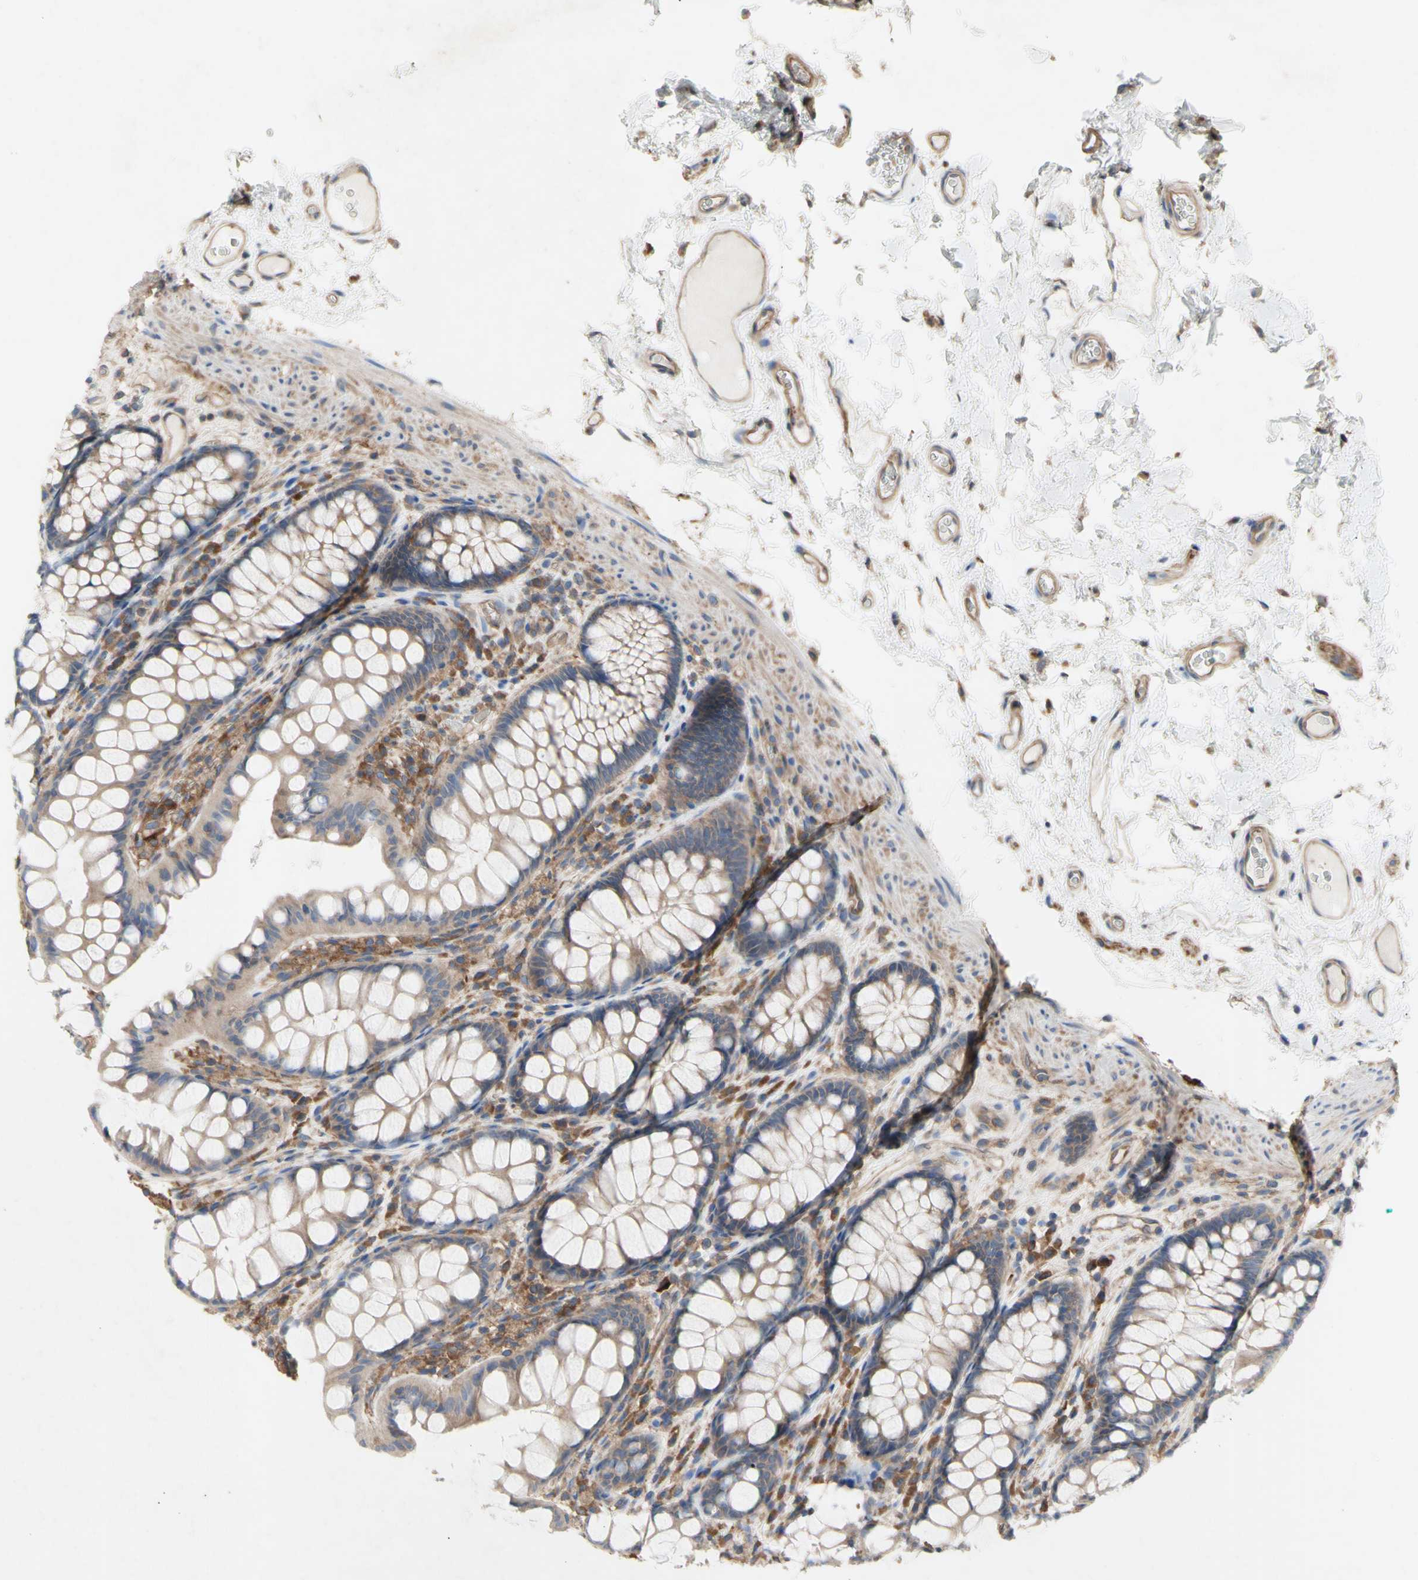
{"staining": {"intensity": "moderate", "quantity": ">75%", "location": "cytoplasmic/membranous"}, "tissue": "colon", "cell_type": "Endothelial cells", "image_type": "normal", "snomed": [{"axis": "morphology", "description": "Normal tissue, NOS"}, {"axis": "topography", "description": "Colon"}], "caption": "A brown stain shows moderate cytoplasmic/membranous staining of a protein in endothelial cells of unremarkable colon.", "gene": "KLC1", "patient": {"sex": "female", "age": 55}}